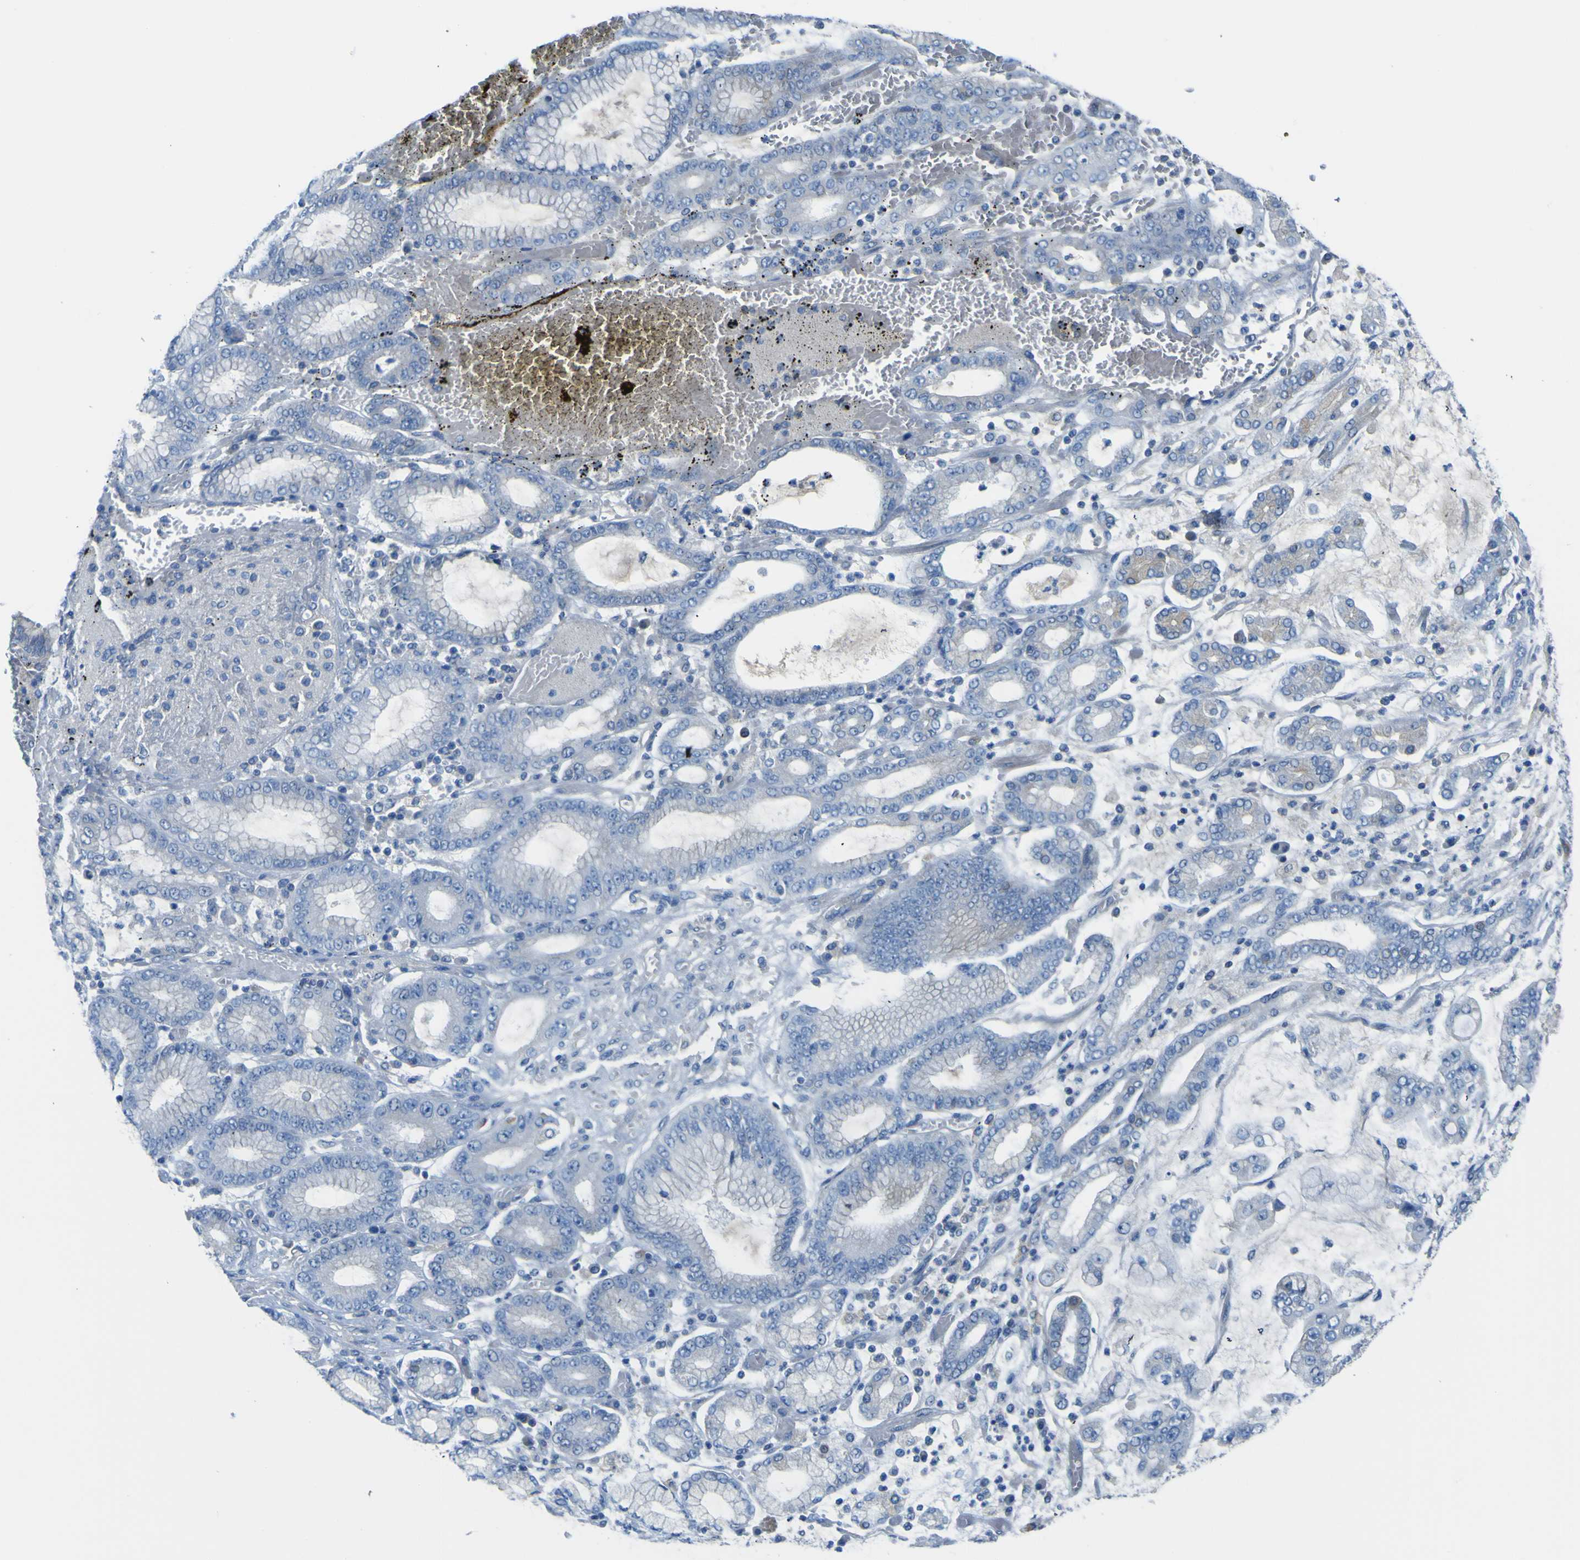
{"staining": {"intensity": "negative", "quantity": "none", "location": "none"}, "tissue": "stomach cancer", "cell_type": "Tumor cells", "image_type": "cancer", "snomed": [{"axis": "morphology", "description": "Normal tissue, NOS"}, {"axis": "morphology", "description": "Adenocarcinoma, NOS"}, {"axis": "topography", "description": "Stomach, upper"}, {"axis": "topography", "description": "Stomach"}], "caption": "This is an IHC micrograph of stomach cancer. There is no staining in tumor cells.", "gene": "ADGRA2", "patient": {"sex": "male", "age": 76}}